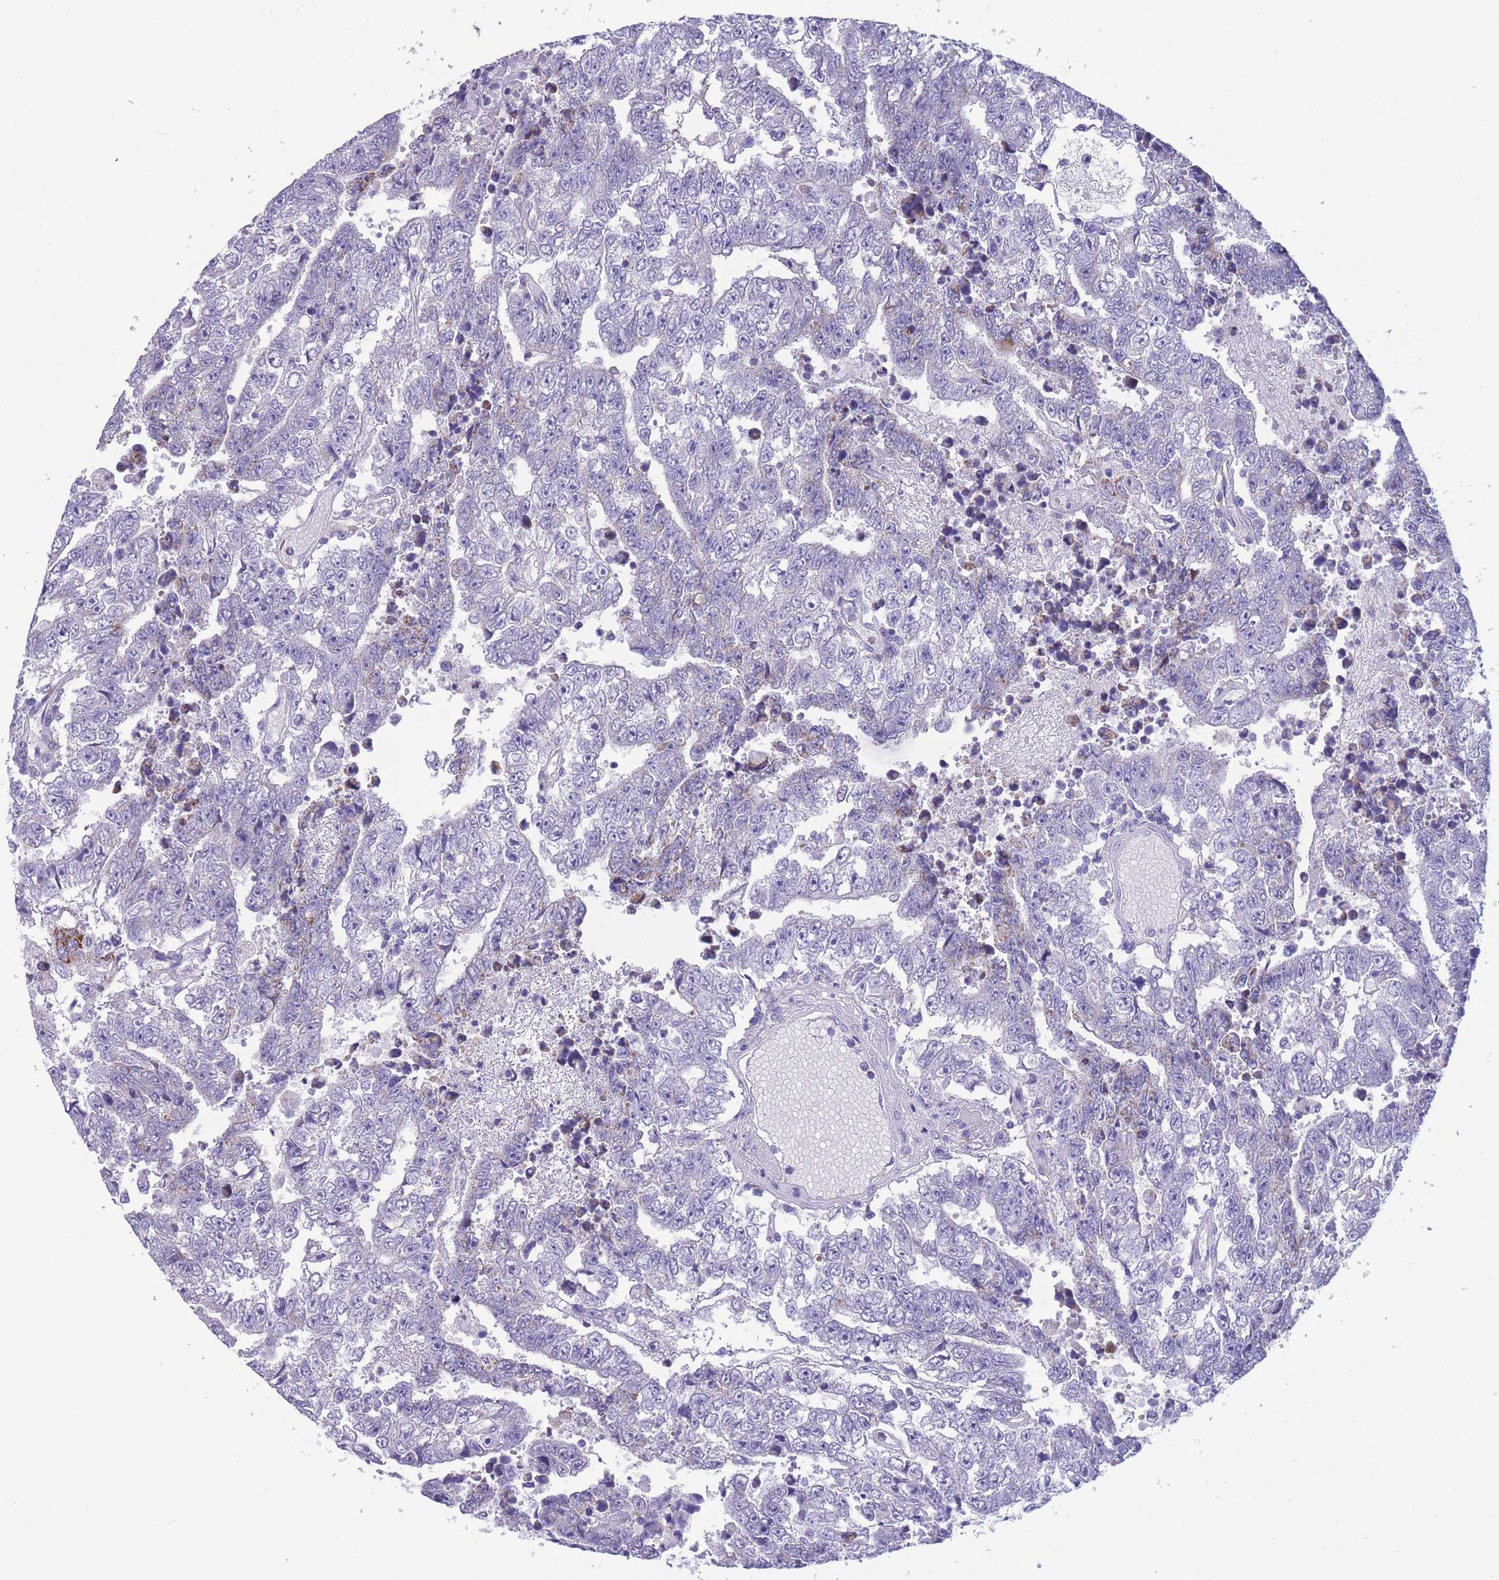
{"staining": {"intensity": "negative", "quantity": "none", "location": "none"}, "tissue": "testis cancer", "cell_type": "Tumor cells", "image_type": "cancer", "snomed": [{"axis": "morphology", "description": "Carcinoma, Embryonal, NOS"}, {"axis": "topography", "description": "Testis"}], "caption": "Immunohistochemistry (IHC) of embryonal carcinoma (testis) exhibits no positivity in tumor cells.", "gene": "INTS2", "patient": {"sex": "male", "age": 25}}